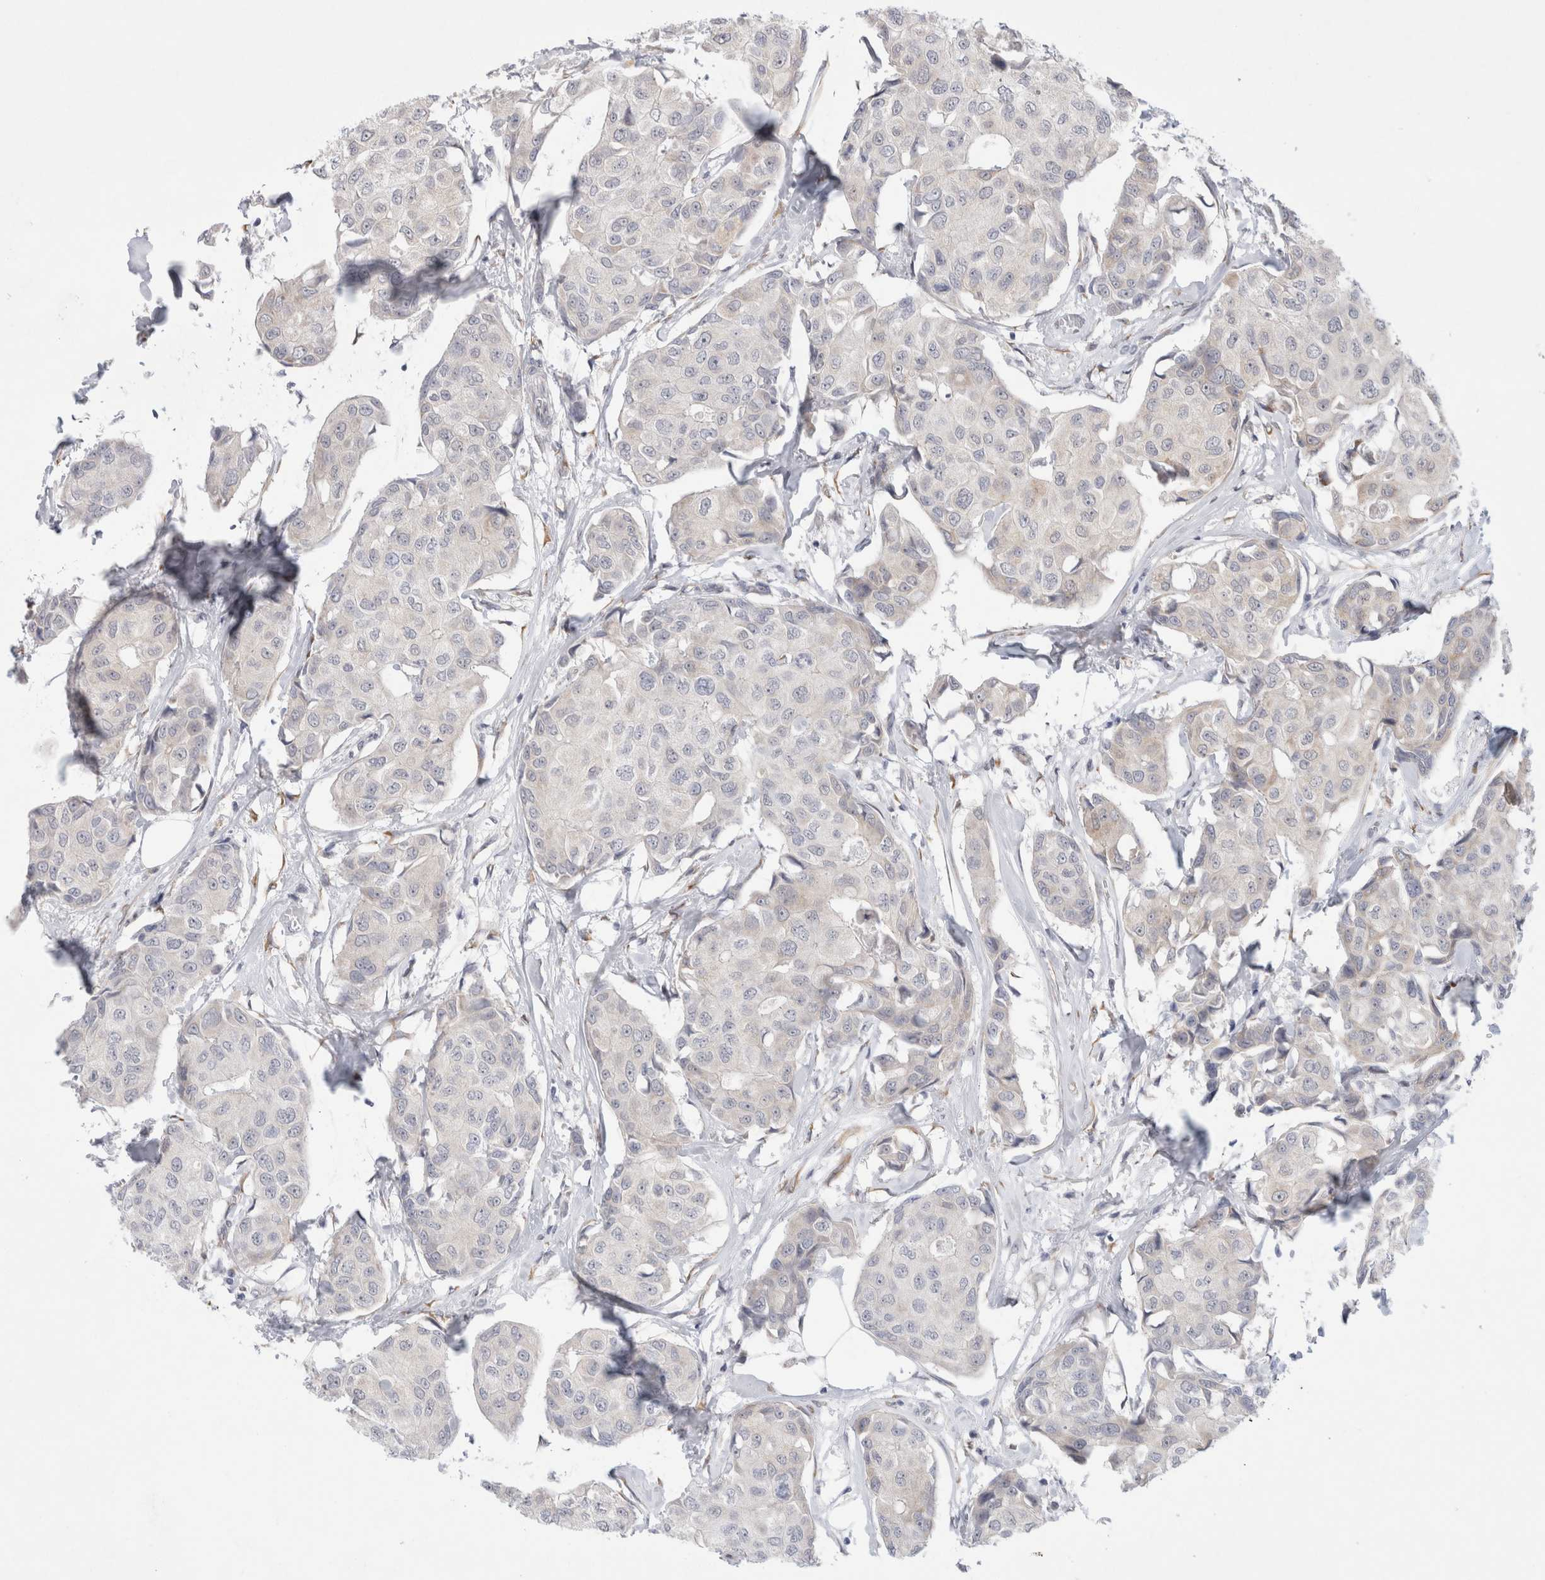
{"staining": {"intensity": "negative", "quantity": "none", "location": "none"}, "tissue": "breast cancer", "cell_type": "Tumor cells", "image_type": "cancer", "snomed": [{"axis": "morphology", "description": "Duct carcinoma"}, {"axis": "topography", "description": "Breast"}], "caption": "Photomicrograph shows no significant protein positivity in tumor cells of breast intraductal carcinoma. (DAB (3,3'-diaminobenzidine) IHC with hematoxylin counter stain).", "gene": "TRMT1L", "patient": {"sex": "female", "age": 80}}